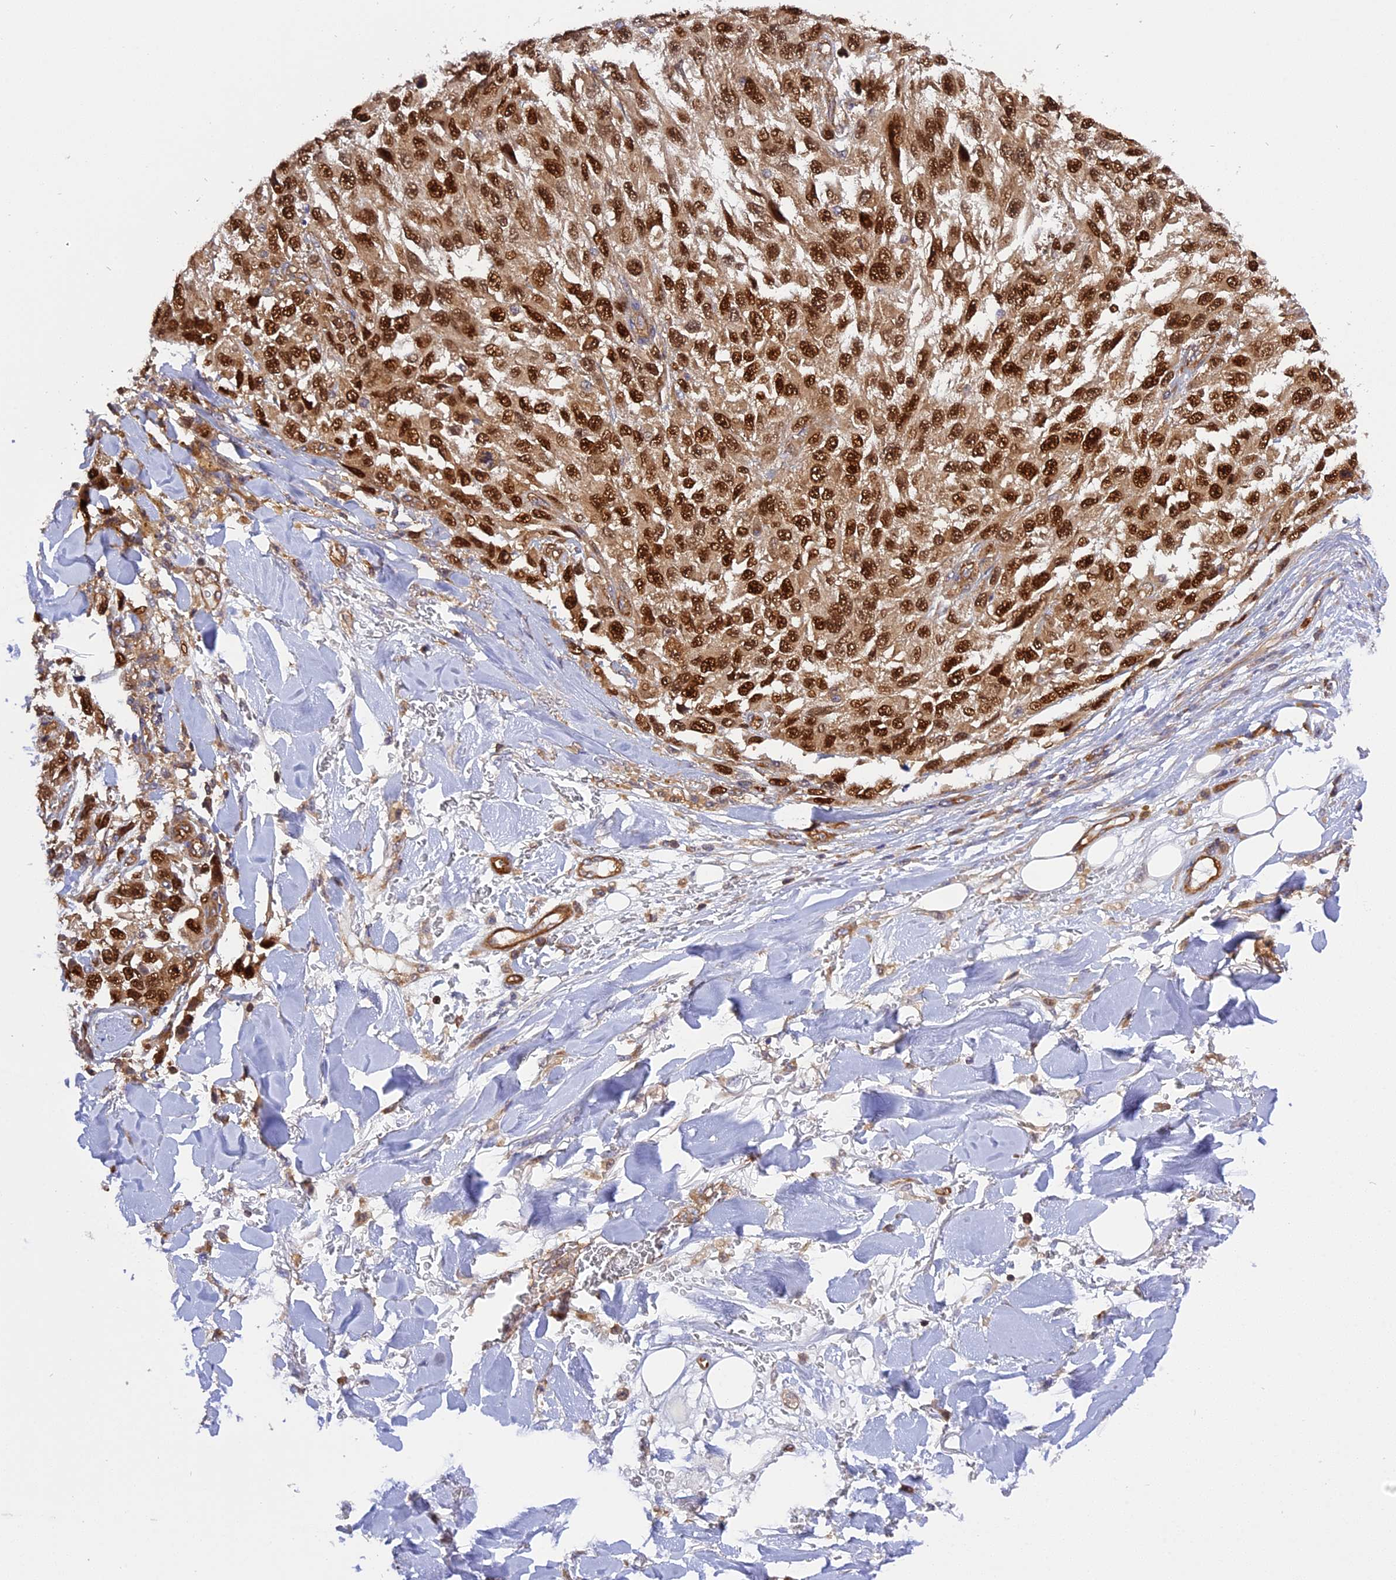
{"staining": {"intensity": "strong", "quantity": ">75%", "location": "cytoplasmic/membranous,nuclear"}, "tissue": "melanoma", "cell_type": "Tumor cells", "image_type": "cancer", "snomed": [{"axis": "morphology", "description": "Normal tissue, NOS"}, {"axis": "morphology", "description": "Malignant melanoma, NOS"}, {"axis": "topography", "description": "Skin"}], "caption": "Approximately >75% of tumor cells in melanoma exhibit strong cytoplasmic/membranous and nuclear protein positivity as visualized by brown immunohistochemical staining.", "gene": "C5orf22", "patient": {"sex": "female", "age": 96}}